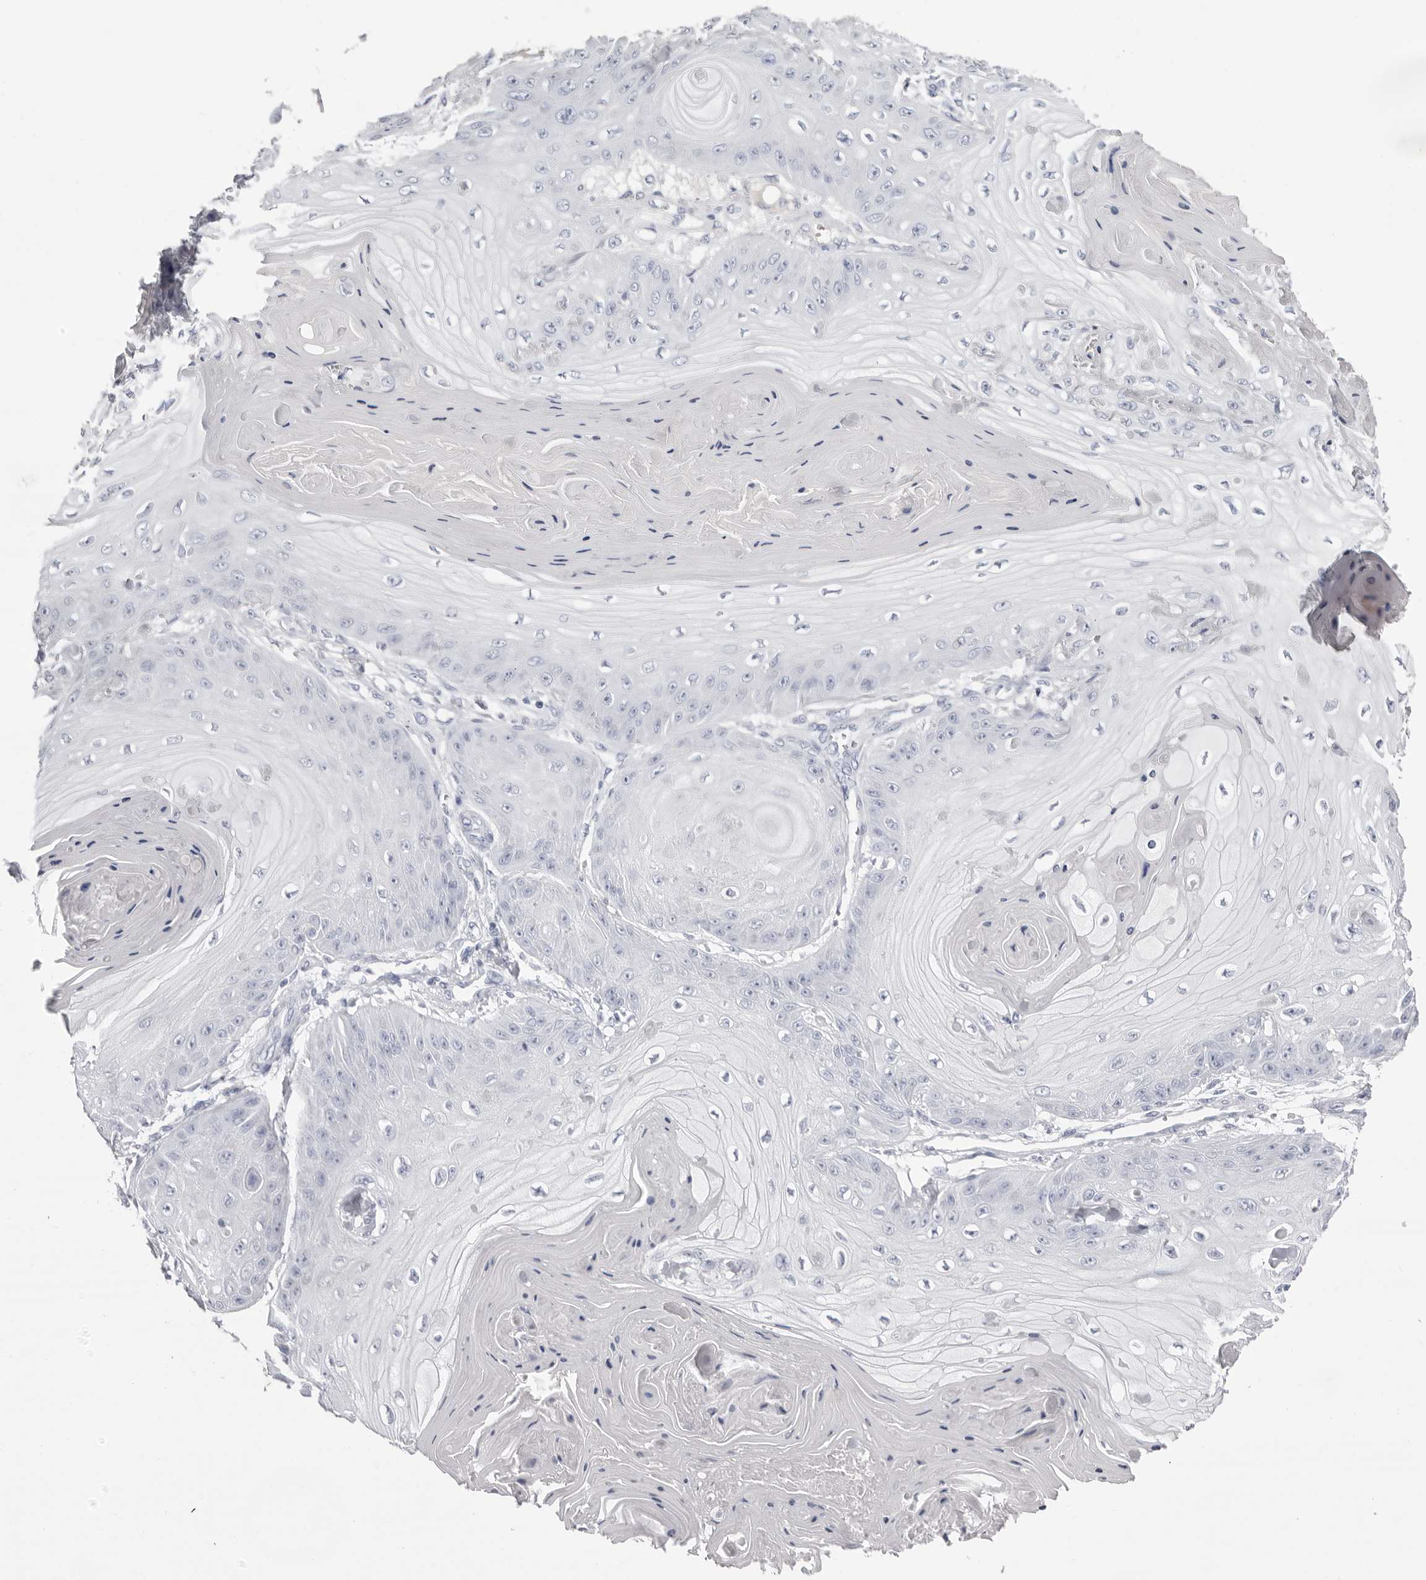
{"staining": {"intensity": "negative", "quantity": "none", "location": "none"}, "tissue": "skin cancer", "cell_type": "Tumor cells", "image_type": "cancer", "snomed": [{"axis": "morphology", "description": "Squamous cell carcinoma, NOS"}, {"axis": "topography", "description": "Skin"}], "caption": "This image is of skin cancer stained with immunohistochemistry (IHC) to label a protein in brown with the nuclei are counter-stained blue. There is no expression in tumor cells.", "gene": "LPO", "patient": {"sex": "male", "age": 74}}